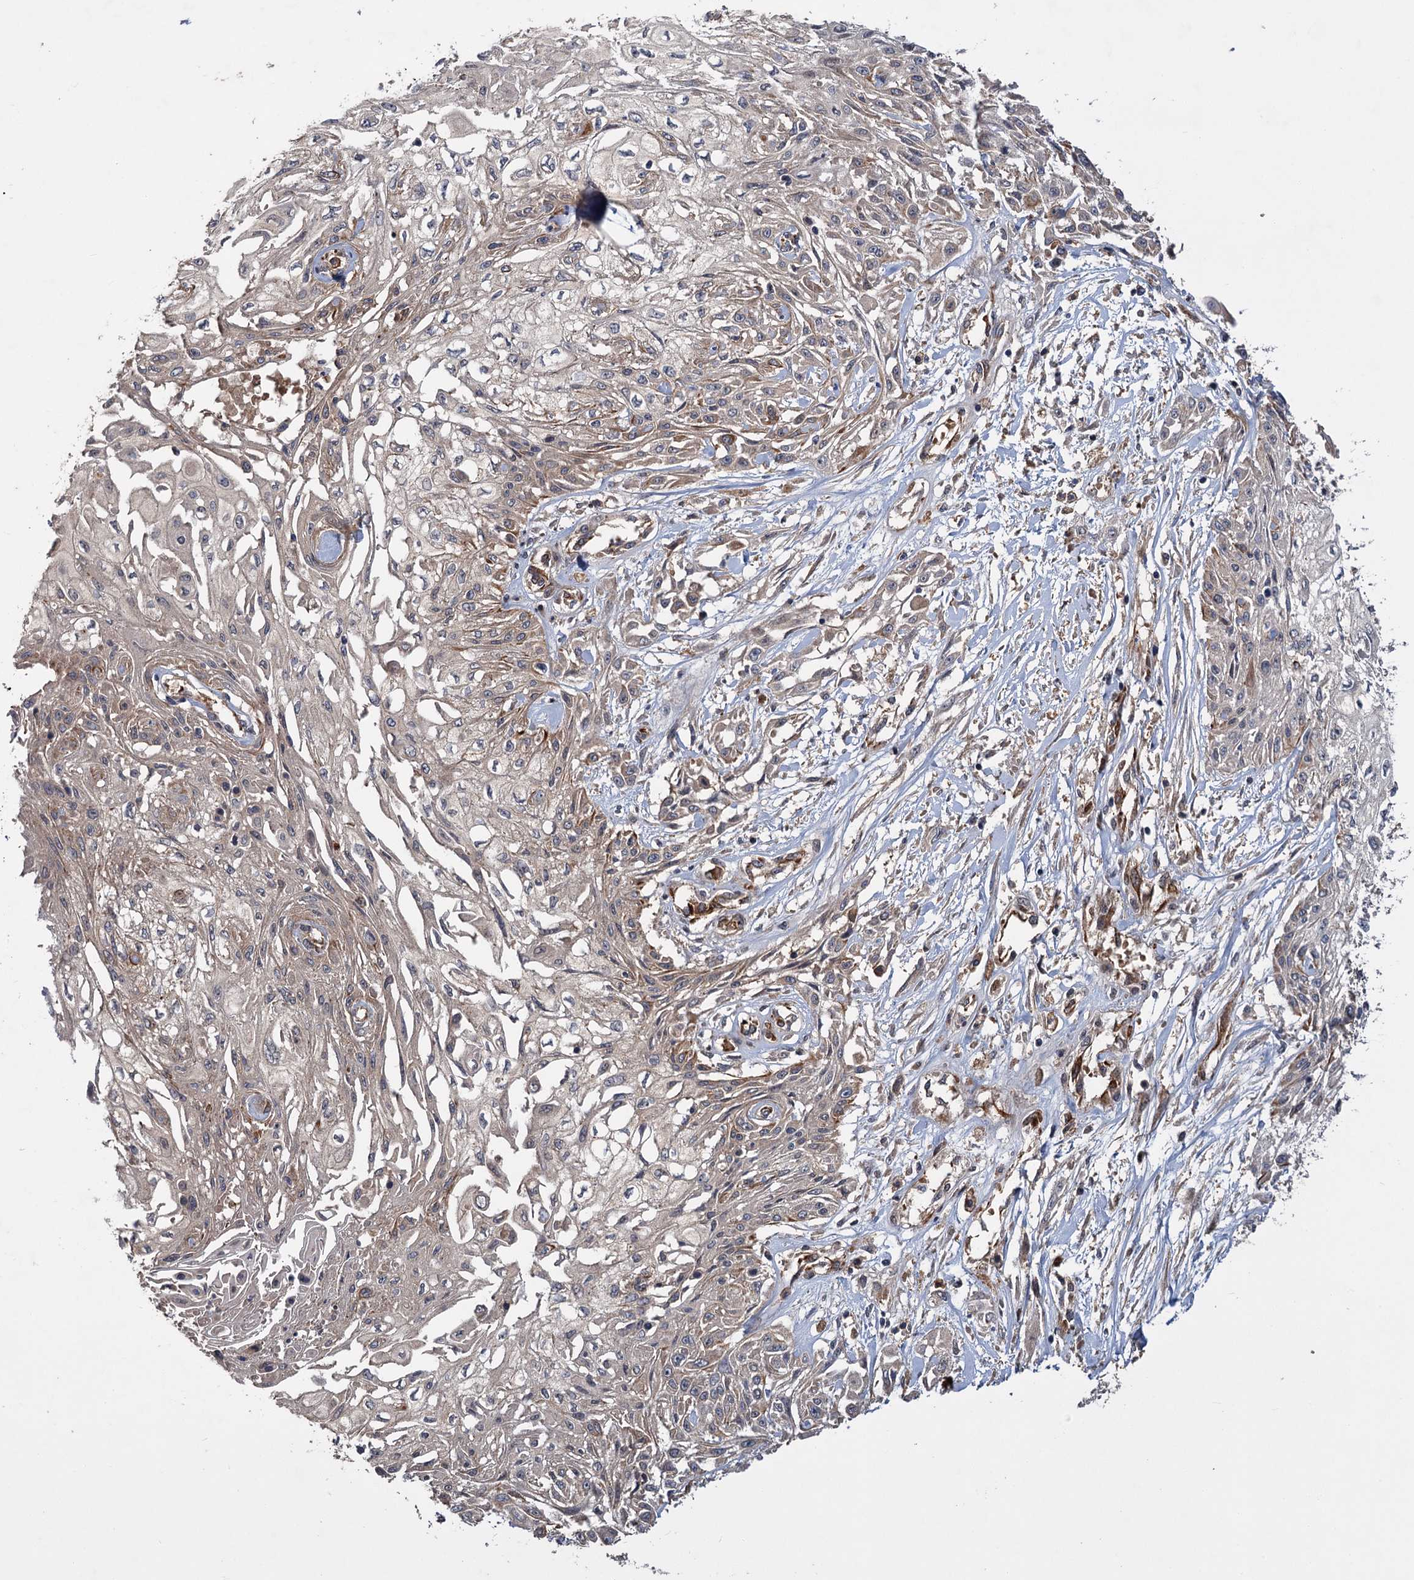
{"staining": {"intensity": "negative", "quantity": "none", "location": "none"}, "tissue": "skin cancer", "cell_type": "Tumor cells", "image_type": "cancer", "snomed": [{"axis": "morphology", "description": "Squamous cell carcinoma, NOS"}, {"axis": "morphology", "description": "Squamous cell carcinoma, metastatic, NOS"}, {"axis": "topography", "description": "Skin"}, {"axis": "topography", "description": "Lymph node"}], "caption": "This photomicrograph is of skin squamous cell carcinoma stained with IHC to label a protein in brown with the nuclei are counter-stained blue. There is no staining in tumor cells.", "gene": "PKN2", "patient": {"sex": "male", "age": 75}}